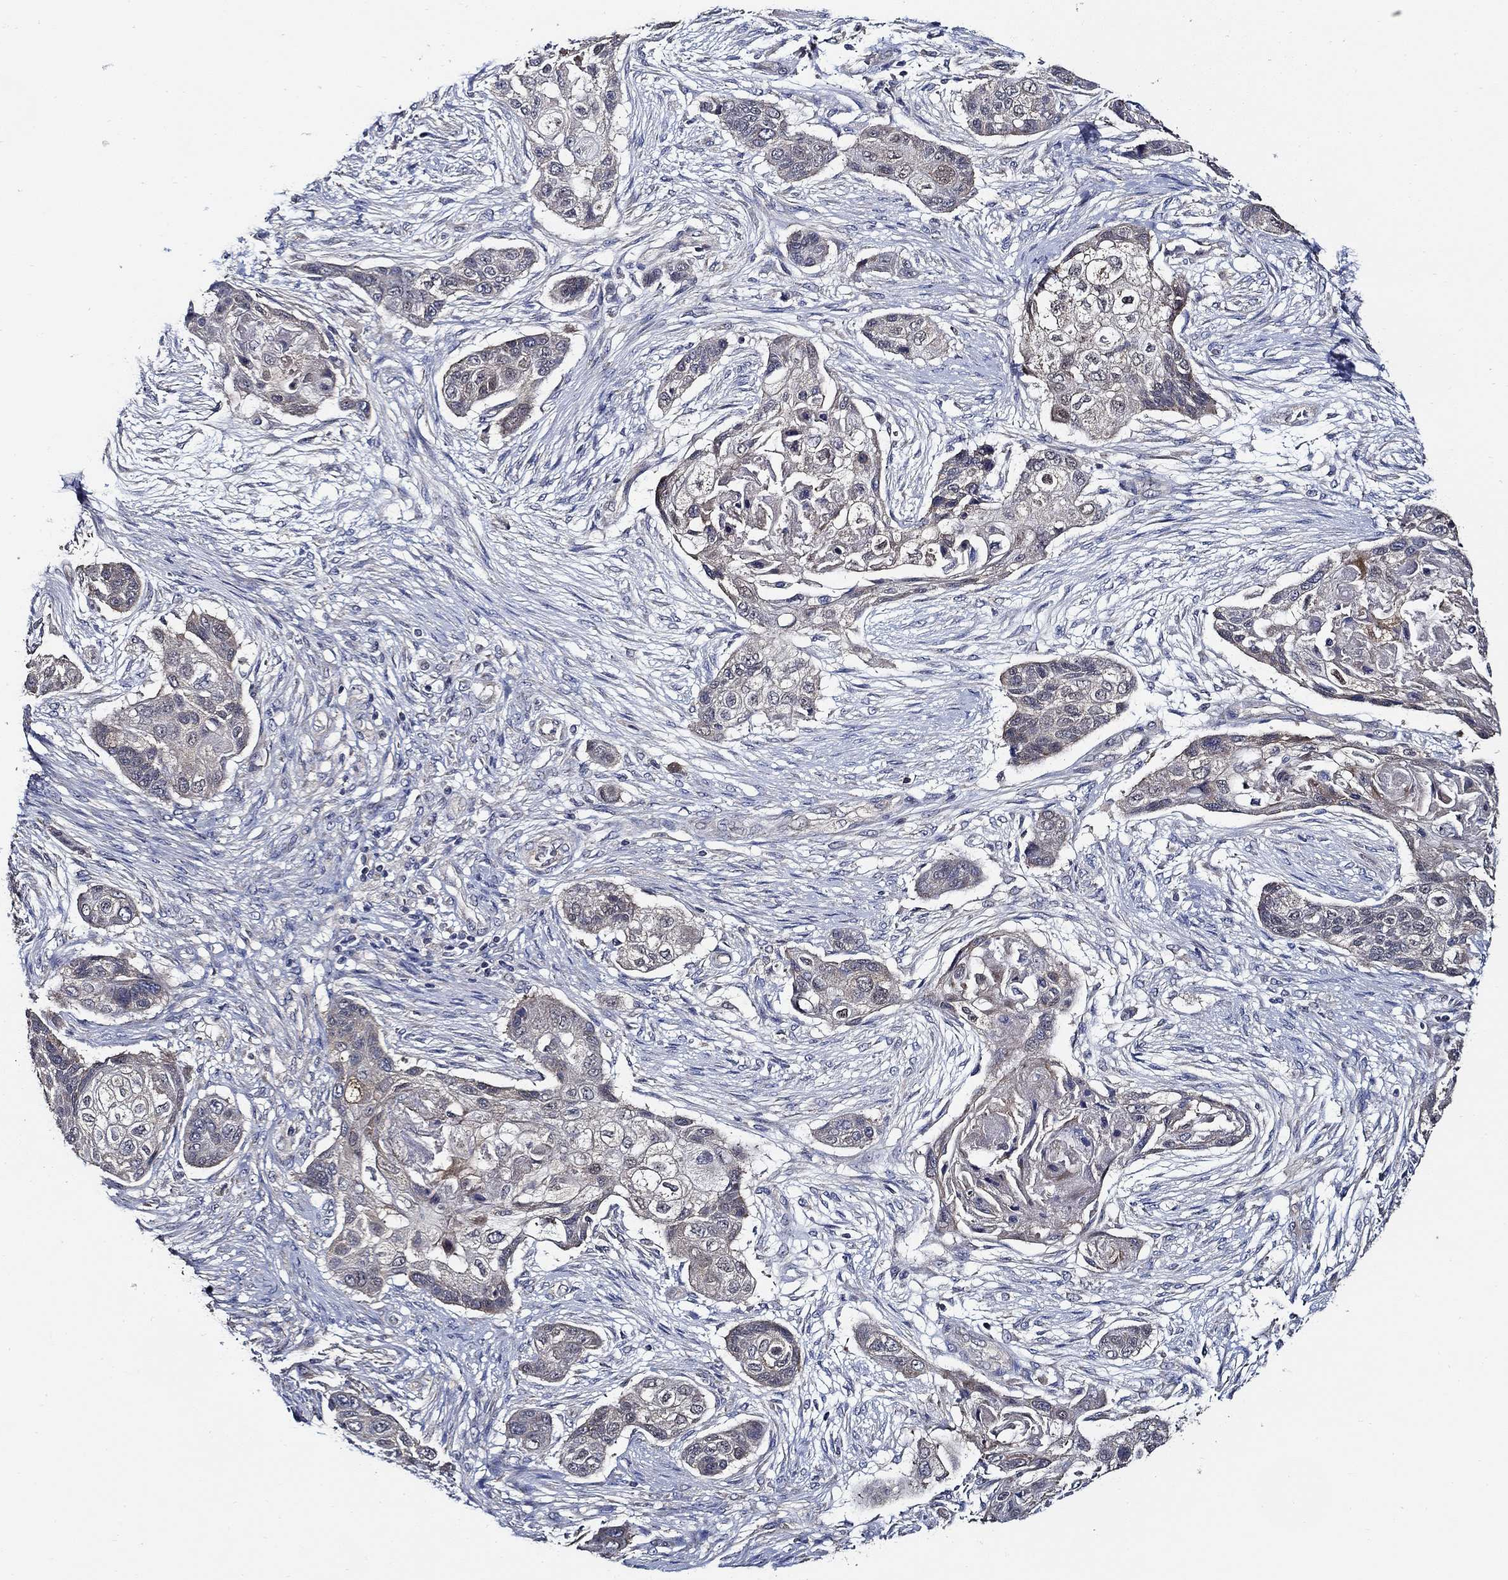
{"staining": {"intensity": "negative", "quantity": "none", "location": "none"}, "tissue": "lung cancer", "cell_type": "Tumor cells", "image_type": "cancer", "snomed": [{"axis": "morphology", "description": "Squamous cell carcinoma, NOS"}, {"axis": "topography", "description": "Lung"}], "caption": "A high-resolution photomicrograph shows IHC staining of squamous cell carcinoma (lung), which reveals no significant expression in tumor cells. (DAB (3,3'-diaminobenzidine) immunohistochemistry (IHC), high magnification).", "gene": "WDR53", "patient": {"sex": "male", "age": 69}}